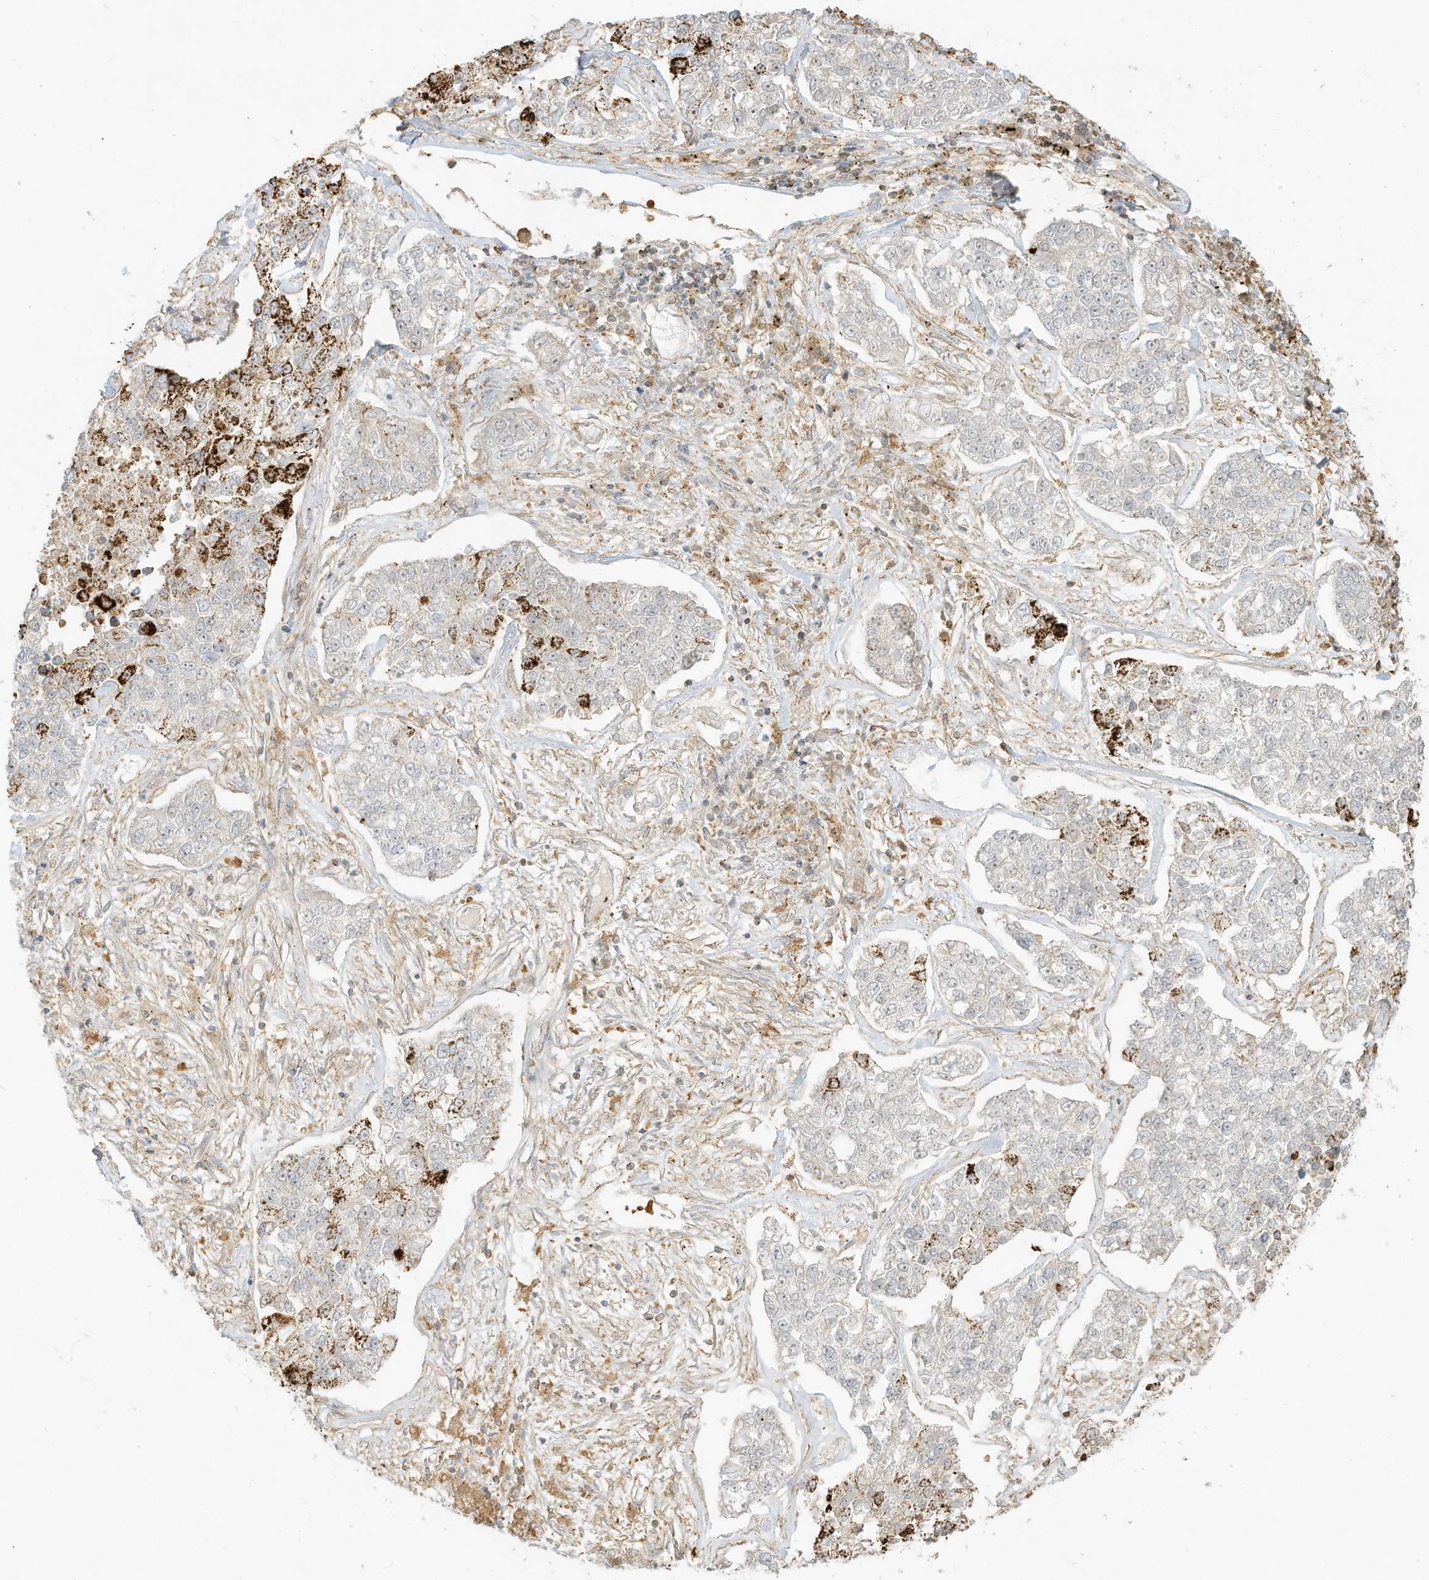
{"staining": {"intensity": "strong", "quantity": "25%-75%", "location": "cytoplasmic/membranous"}, "tissue": "lung cancer", "cell_type": "Tumor cells", "image_type": "cancer", "snomed": [{"axis": "morphology", "description": "Adenocarcinoma, NOS"}, {"axis": "topography", "description": "Lung"}], "caption": "Immunohistochemistry micrograph of human adenocarcinoma (lung) stained for a protein (brown), which exhibits high levels of strong cytoplasmic/membranous positivity in approximately 25%-75% of tumor cells.", "gene": "OFD1", "patient": {"sex": "male", "age": 49}}